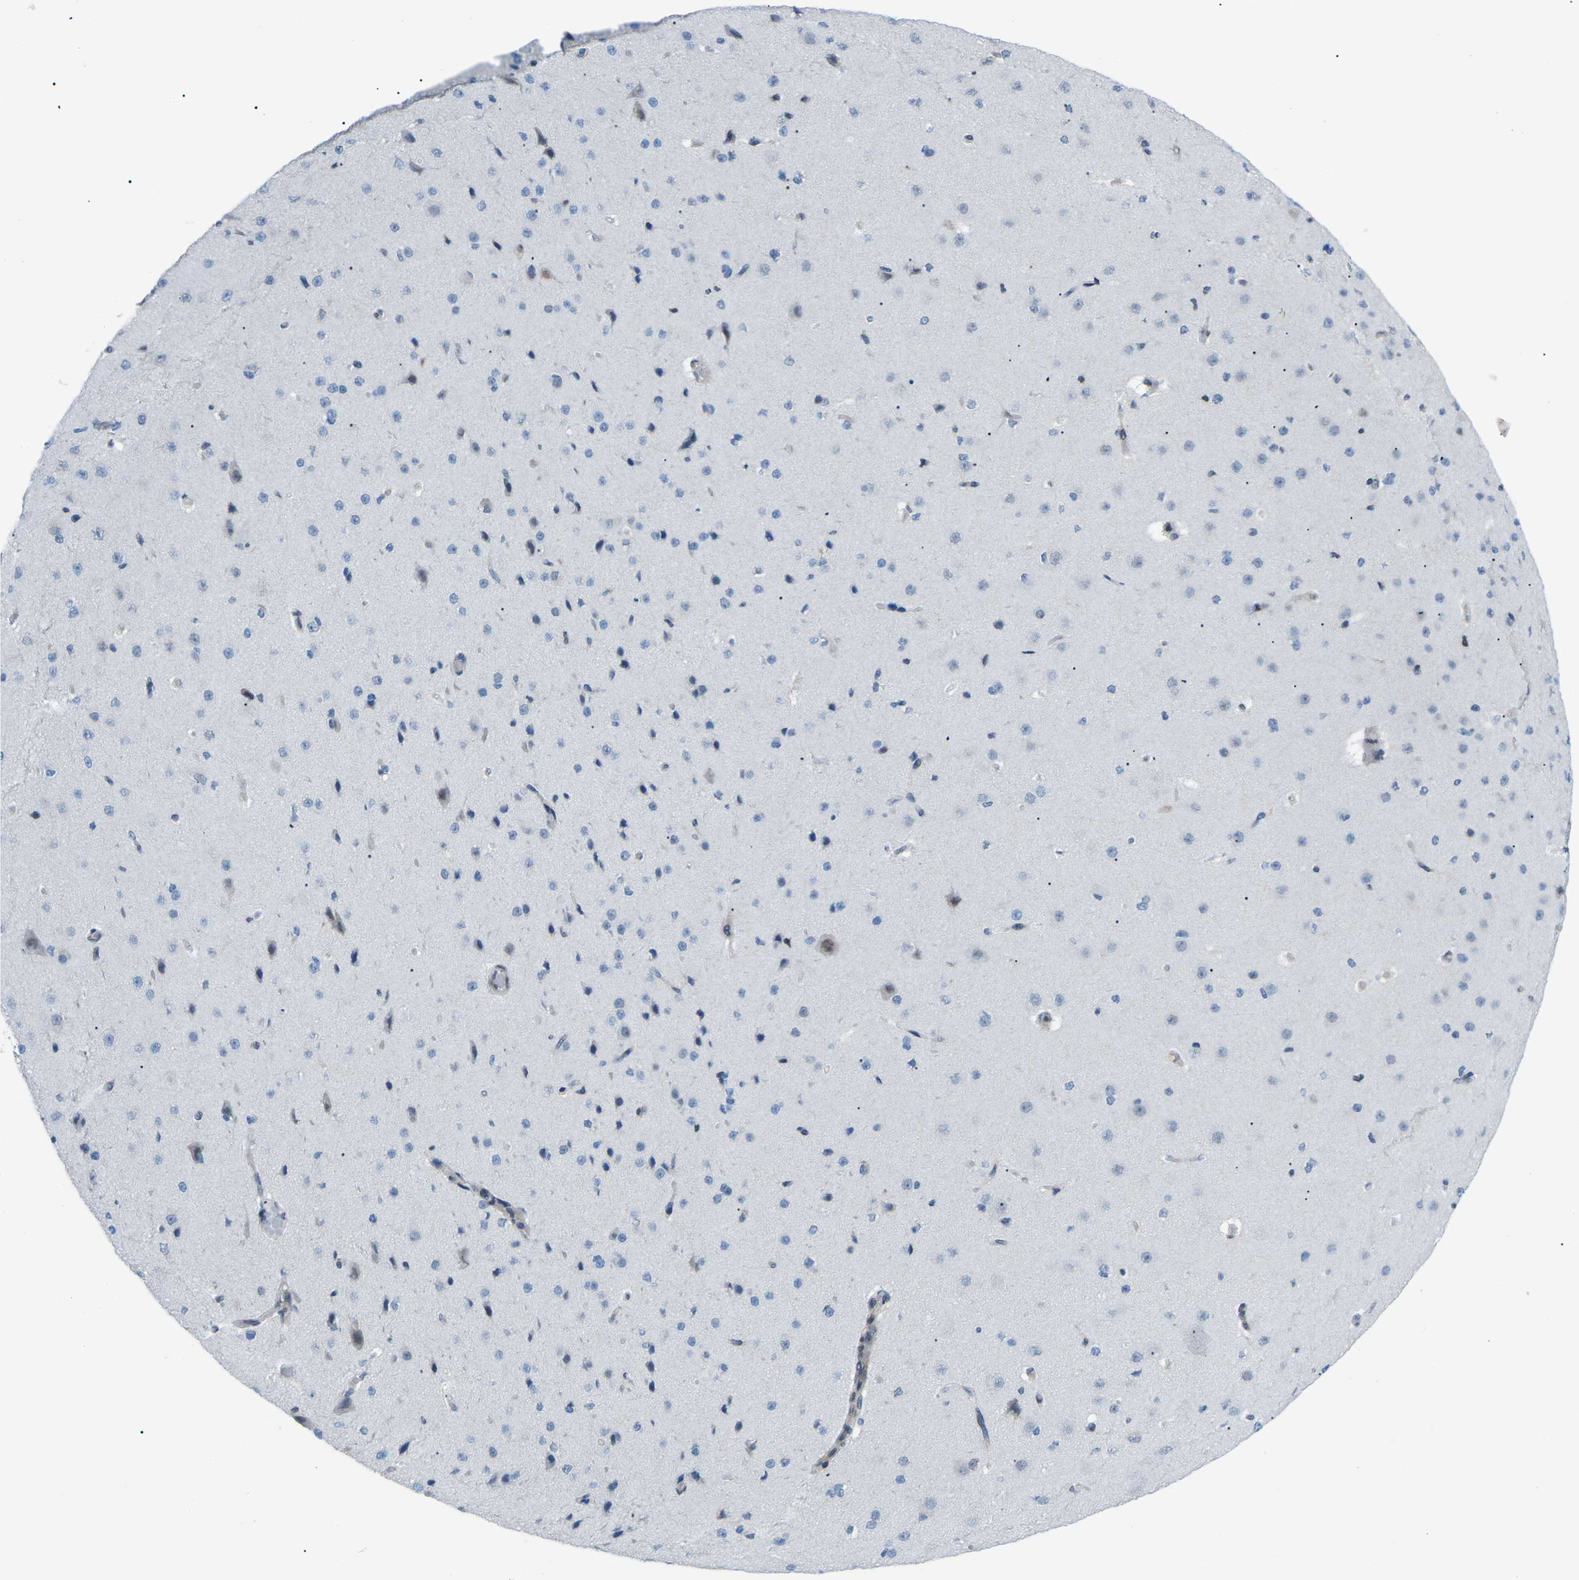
{"staining": {"intensity": "weak", "quantity": "25%-75%", "location": "cytoplasmic/membranous"}, "tissue": "cerebral cortex", "cell_type": "Endothelial cells", "image_type": "normal", "snomed": [{"axis": "morphology", "description": "Normal tissue, NOS"}, {"axis": "morphology", "description": "Developmental malformation"}, {"axis": "topography", "description": "Cerebral cortex"}], "caption": "About 25%-75% of endothelial cells in unremarkable cerebral cortex demonstrate weak cytoplasmic/membranous protein positivity as visualized by brown immunohistochemical staining.", "gene": "MBNL1", "patient": {"sex": "female", "age": 30}}